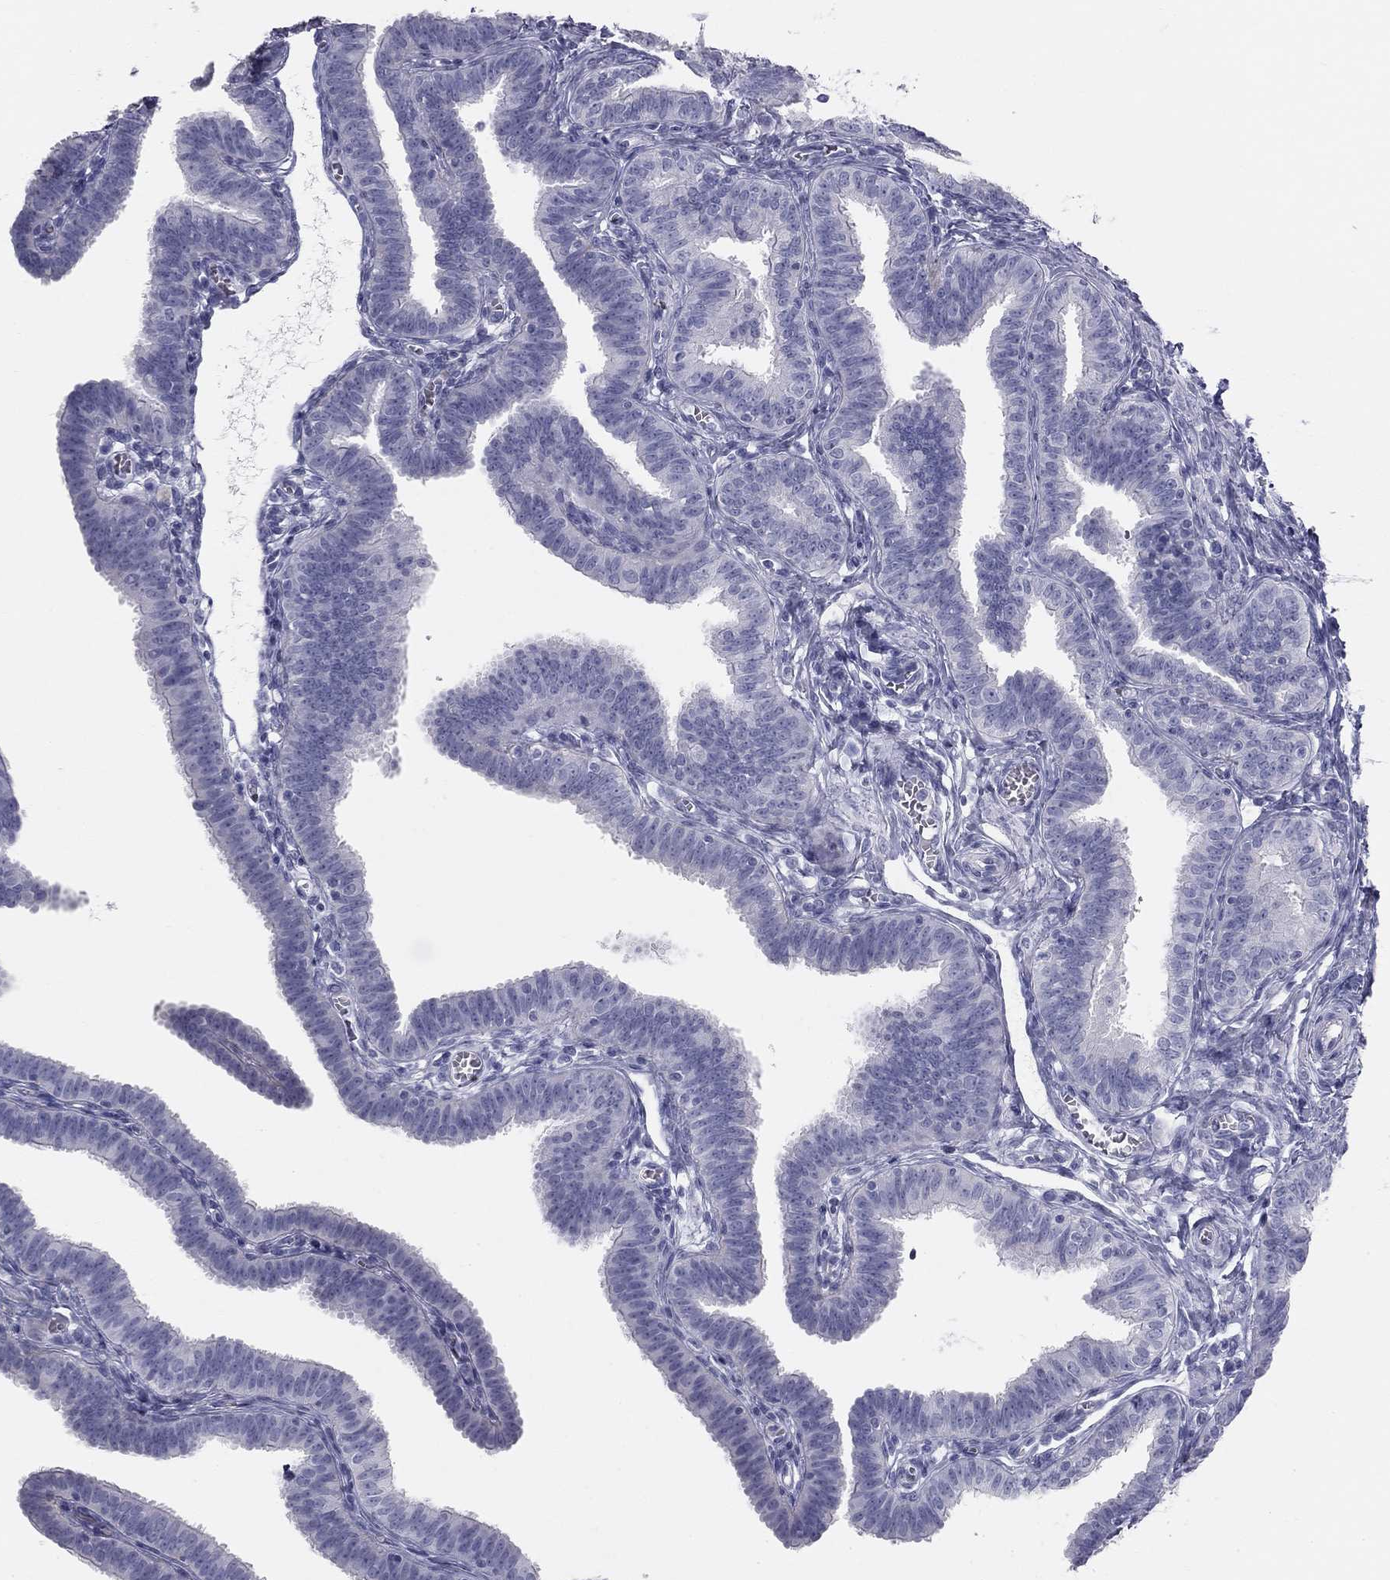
{"staining": {"intensity": "weak", "quantity": "<25%", "location": "cytoplasmic/membranous"}, "tissue": "fallopian tube", "cell_type": "Glandular cells", "image_type": "normal", "snomed": [{"axis": "morphology", "description": "Normal tissue, NOS"}, {"axis": "topography", "description": "Fallopian tube"}], "caption": "This is a image of immunohistochemistry staining of unremarkable fallopian tube, which shows no positivity in glandular cells. Brightfield microscopy of immunohistochemistry stained with DAB (3,3'-diaminobenzidine) (brown) and hematoxylin (blue), captured at high magnification.", "gene": "SULT2B1", "patient": {"sex": "female", "age": 25}}